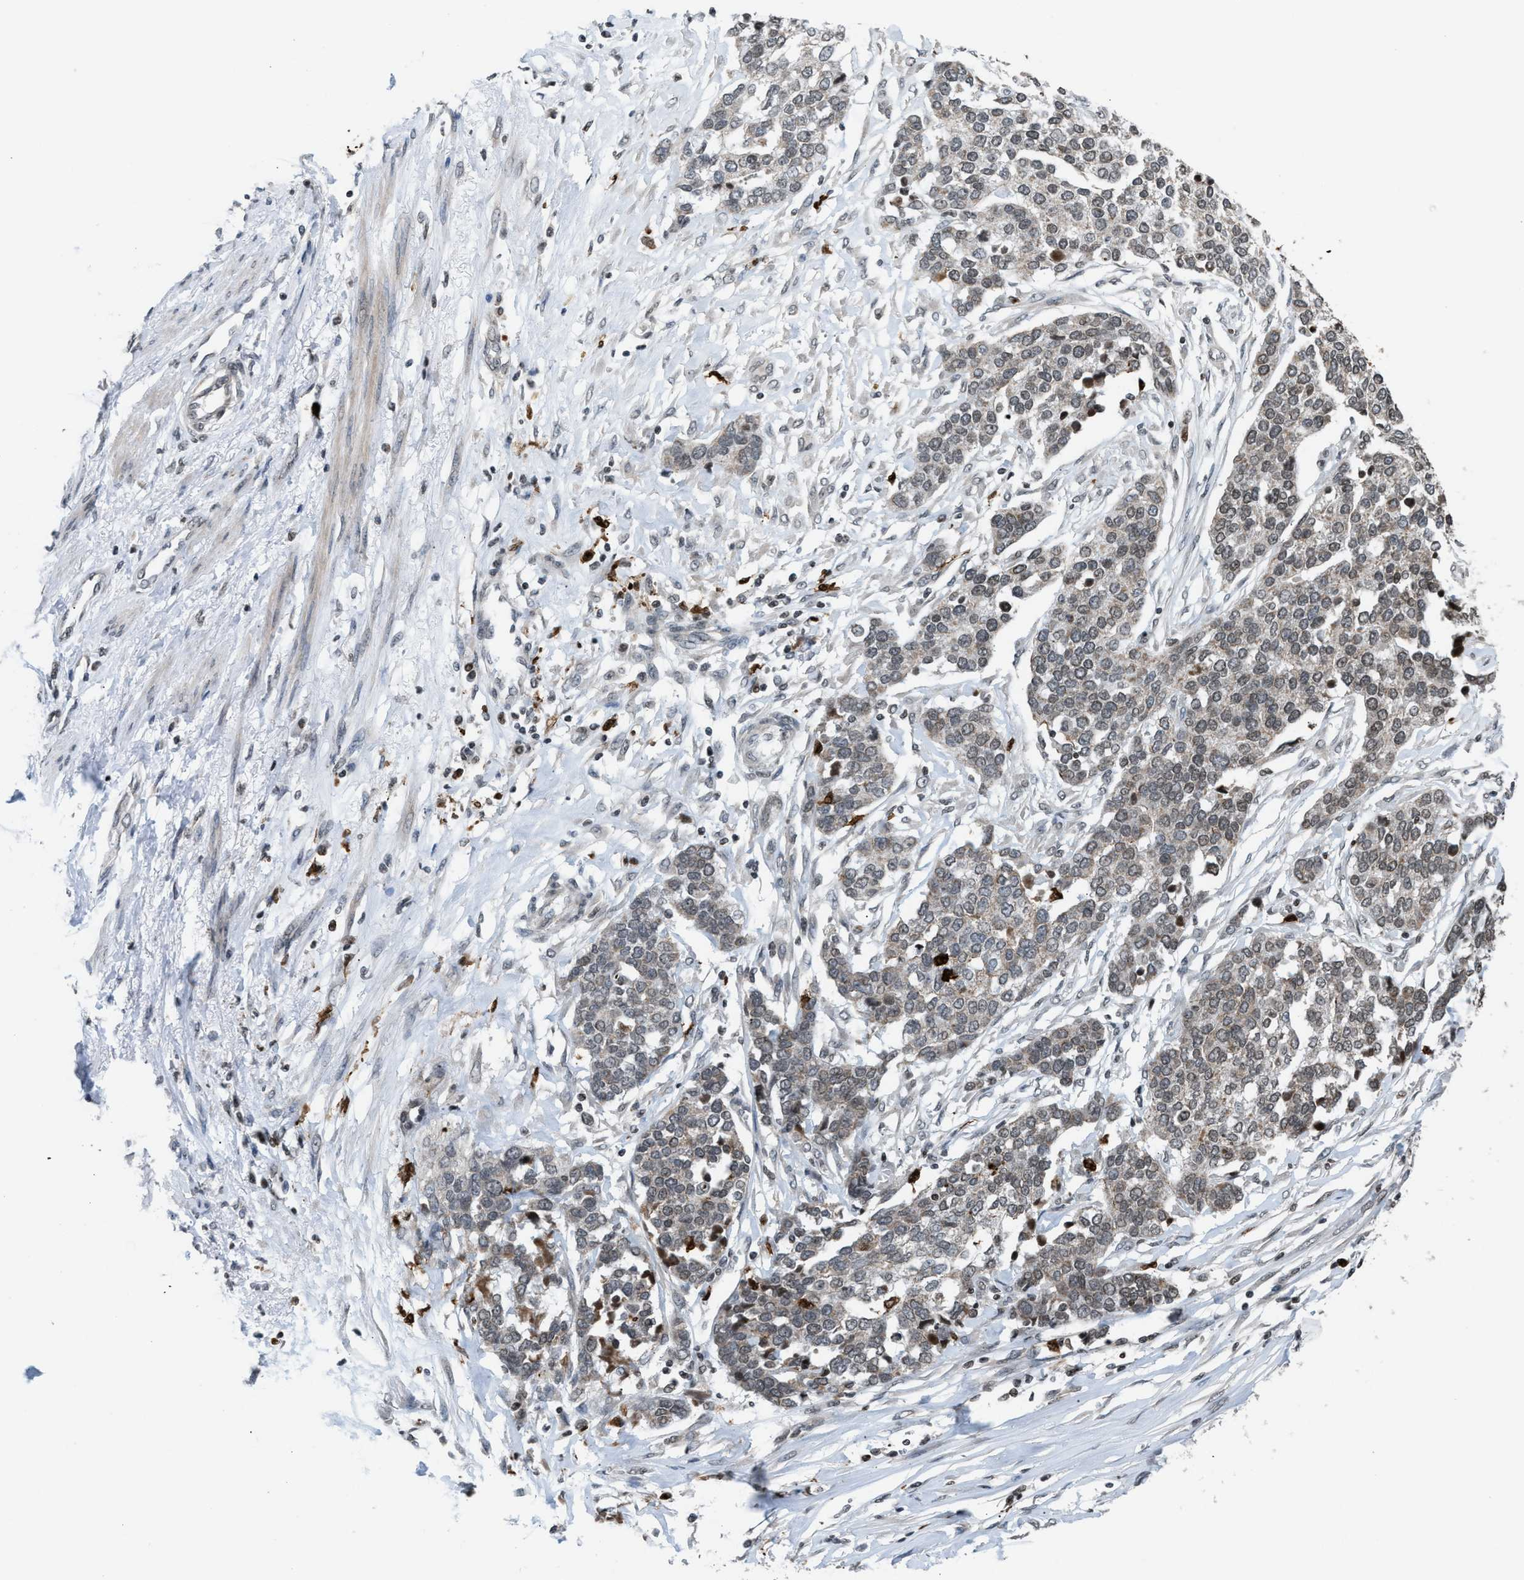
{"staining": {"intensity": "weak", "quantity": "25%-75%", "location": "cytoplasmic/membranous"}, "tissue": "ovarian cancer", "cell_type": "Tumor cells", "image_type": "cancer", "snomed": [{"axis": "morphology", "description": "Cystadenocarcinoma, serous, NOS"}, {"axis": "topography", "description": "Ovary"}], "caption": "Protein expression analysis of ovarian cancer demonstrates weak cytoplasmic/membranous staining in about 25%-75% of tumor cells. The staining was performed using DAB (3,3'-diaminobenzidine) to visualize the protein expression in brown, while the nuclei were stained in blue with hematoxylin (Magnification: 20x).", "gene": "PRUNE2", "patient": {"sex": "female", "age": 44}}